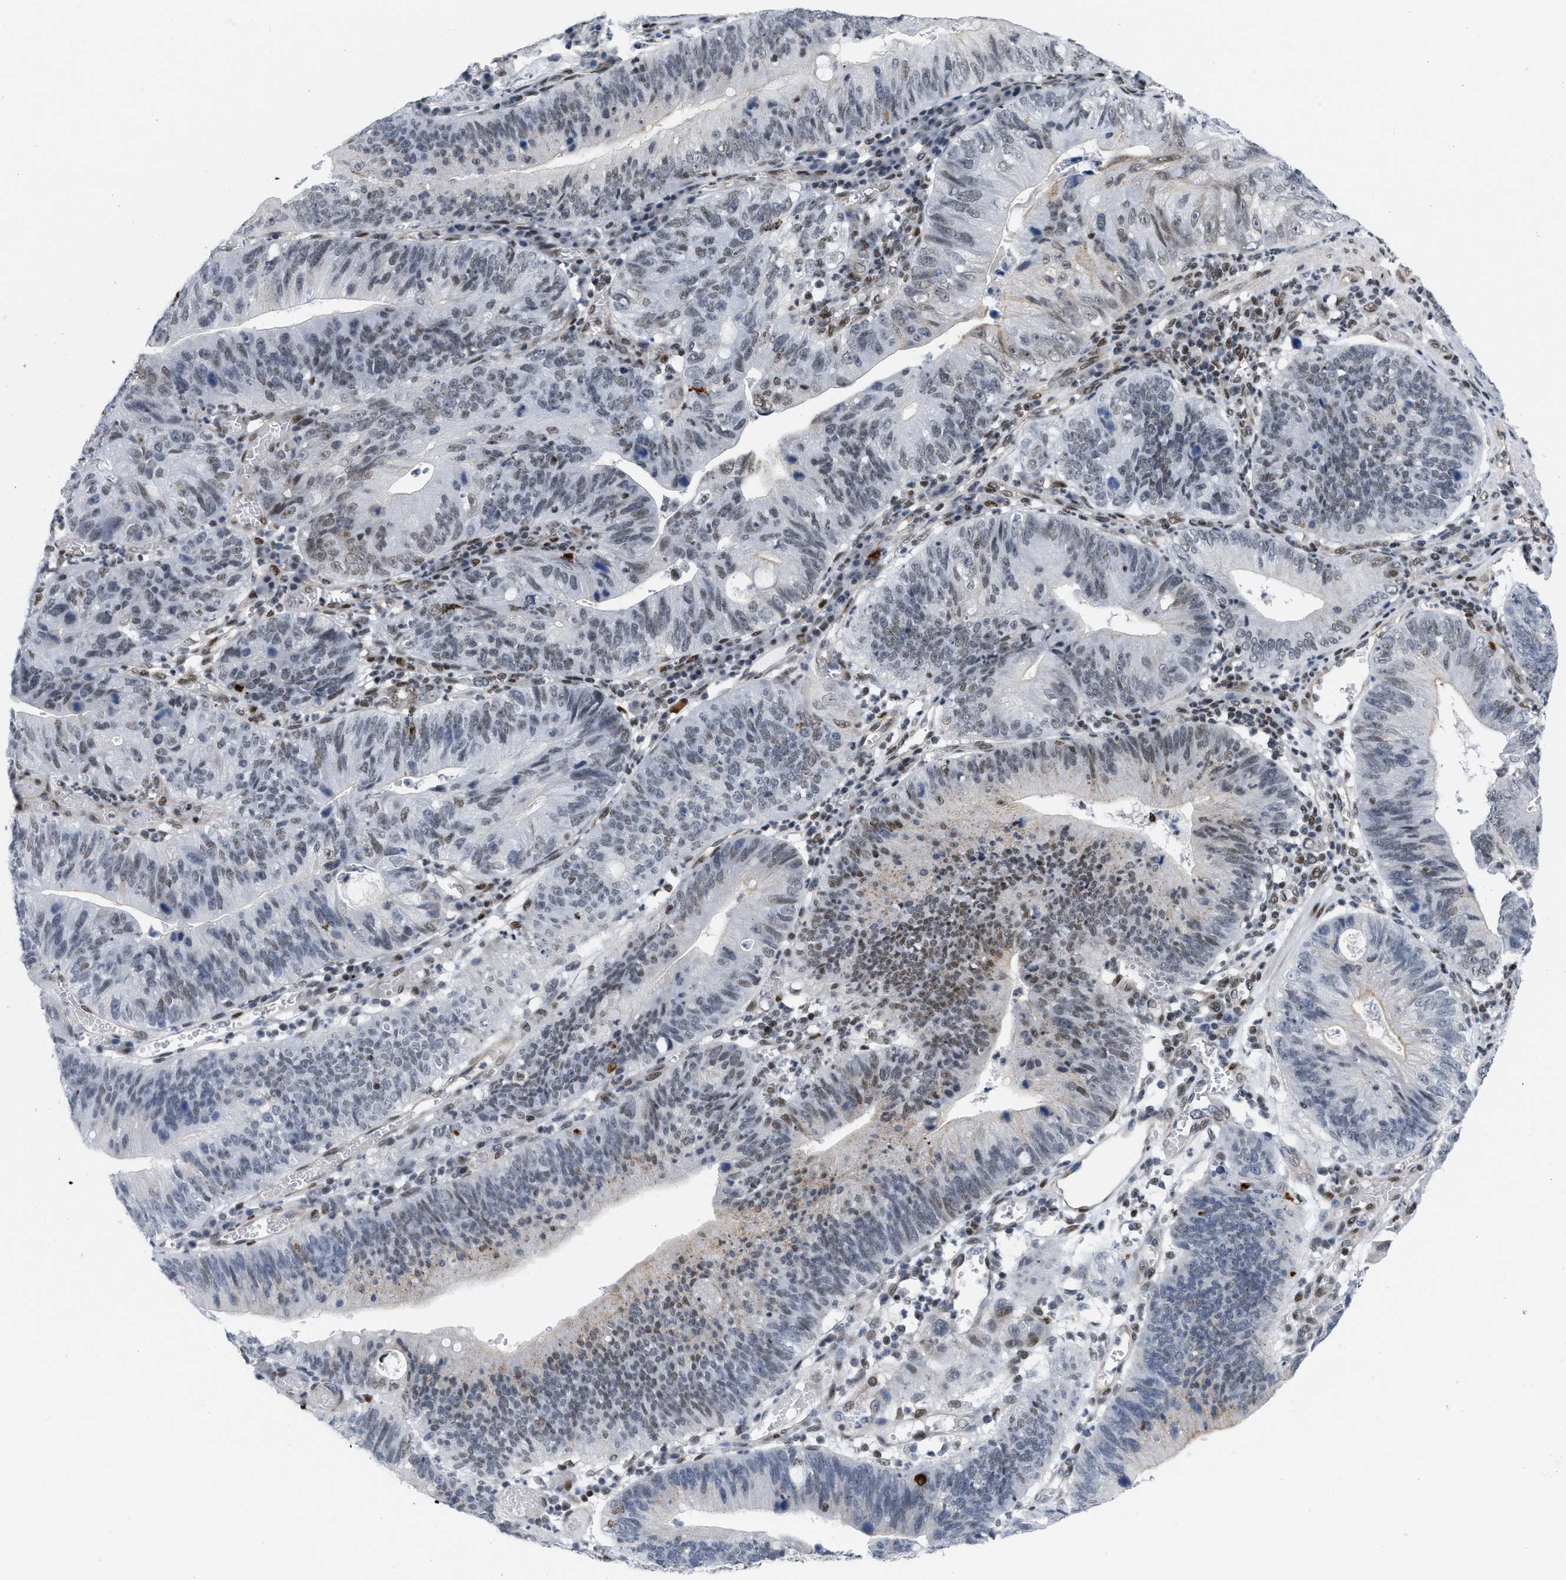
{"staining": {"intensity": "weak", "quantity": "<25%", "location": "nuclear"}, "tissue": "stomach cancer", "cell_type": "Tumor cells", "image_type": "cancer", "snomed": [{"axis": "morphology", "description": "Adenocarcinoma, NOS"}, {"axis": "topography", "description": "Stomach"}], "caption": "High power microscopy image of an immunohistochemistry photomicrograph of adenocarcinoma (stomach), revealing no significant positivity in tumor cells.", "gene": "MIER1", "patient": {"sex": "male", "age": 59}}